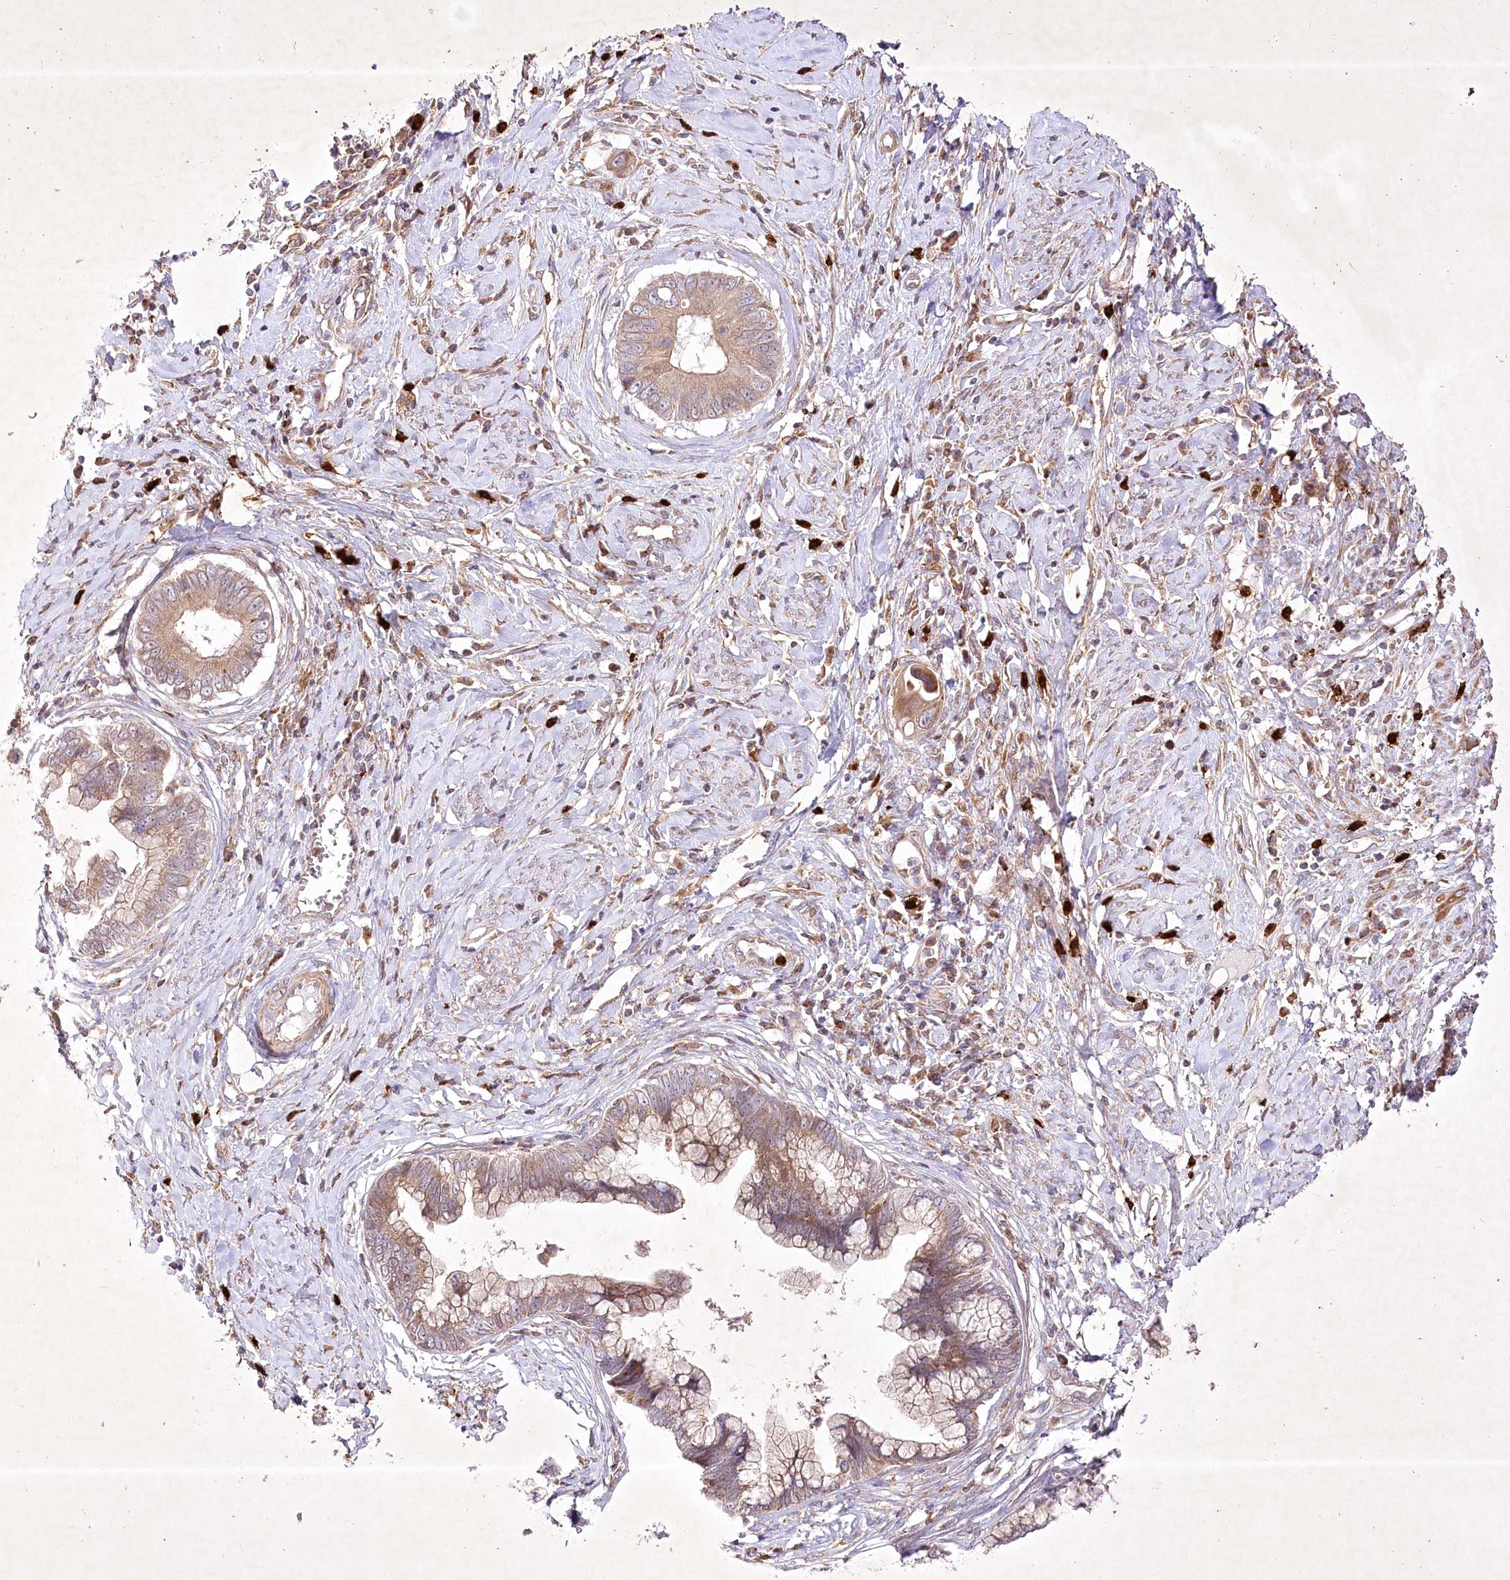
{"staining": {"intensity": "moderate", "quantity": ">75%", "location": "cytoplasmic/membranous"}, "tissue": "cervical cancer", "cell_type": "Tumor cells", "image_type": "cancer", "snomed": [{"axis": "morphology", "description": "Adenocarcinoma, NOS"}, {"axis": "topography", "description": "Cervix"}], "caption": "This photomicrograph exhibits cervical cancer stained with immunohistochemistry (IHC) to label a protein in brown. The cytoplasmic/membranous of tumor cells show moderate positivity for the protein. Nuclei are counter-stained blue.", "gene": "OPA1", "patient": {"sex": "female", "age": 44}}